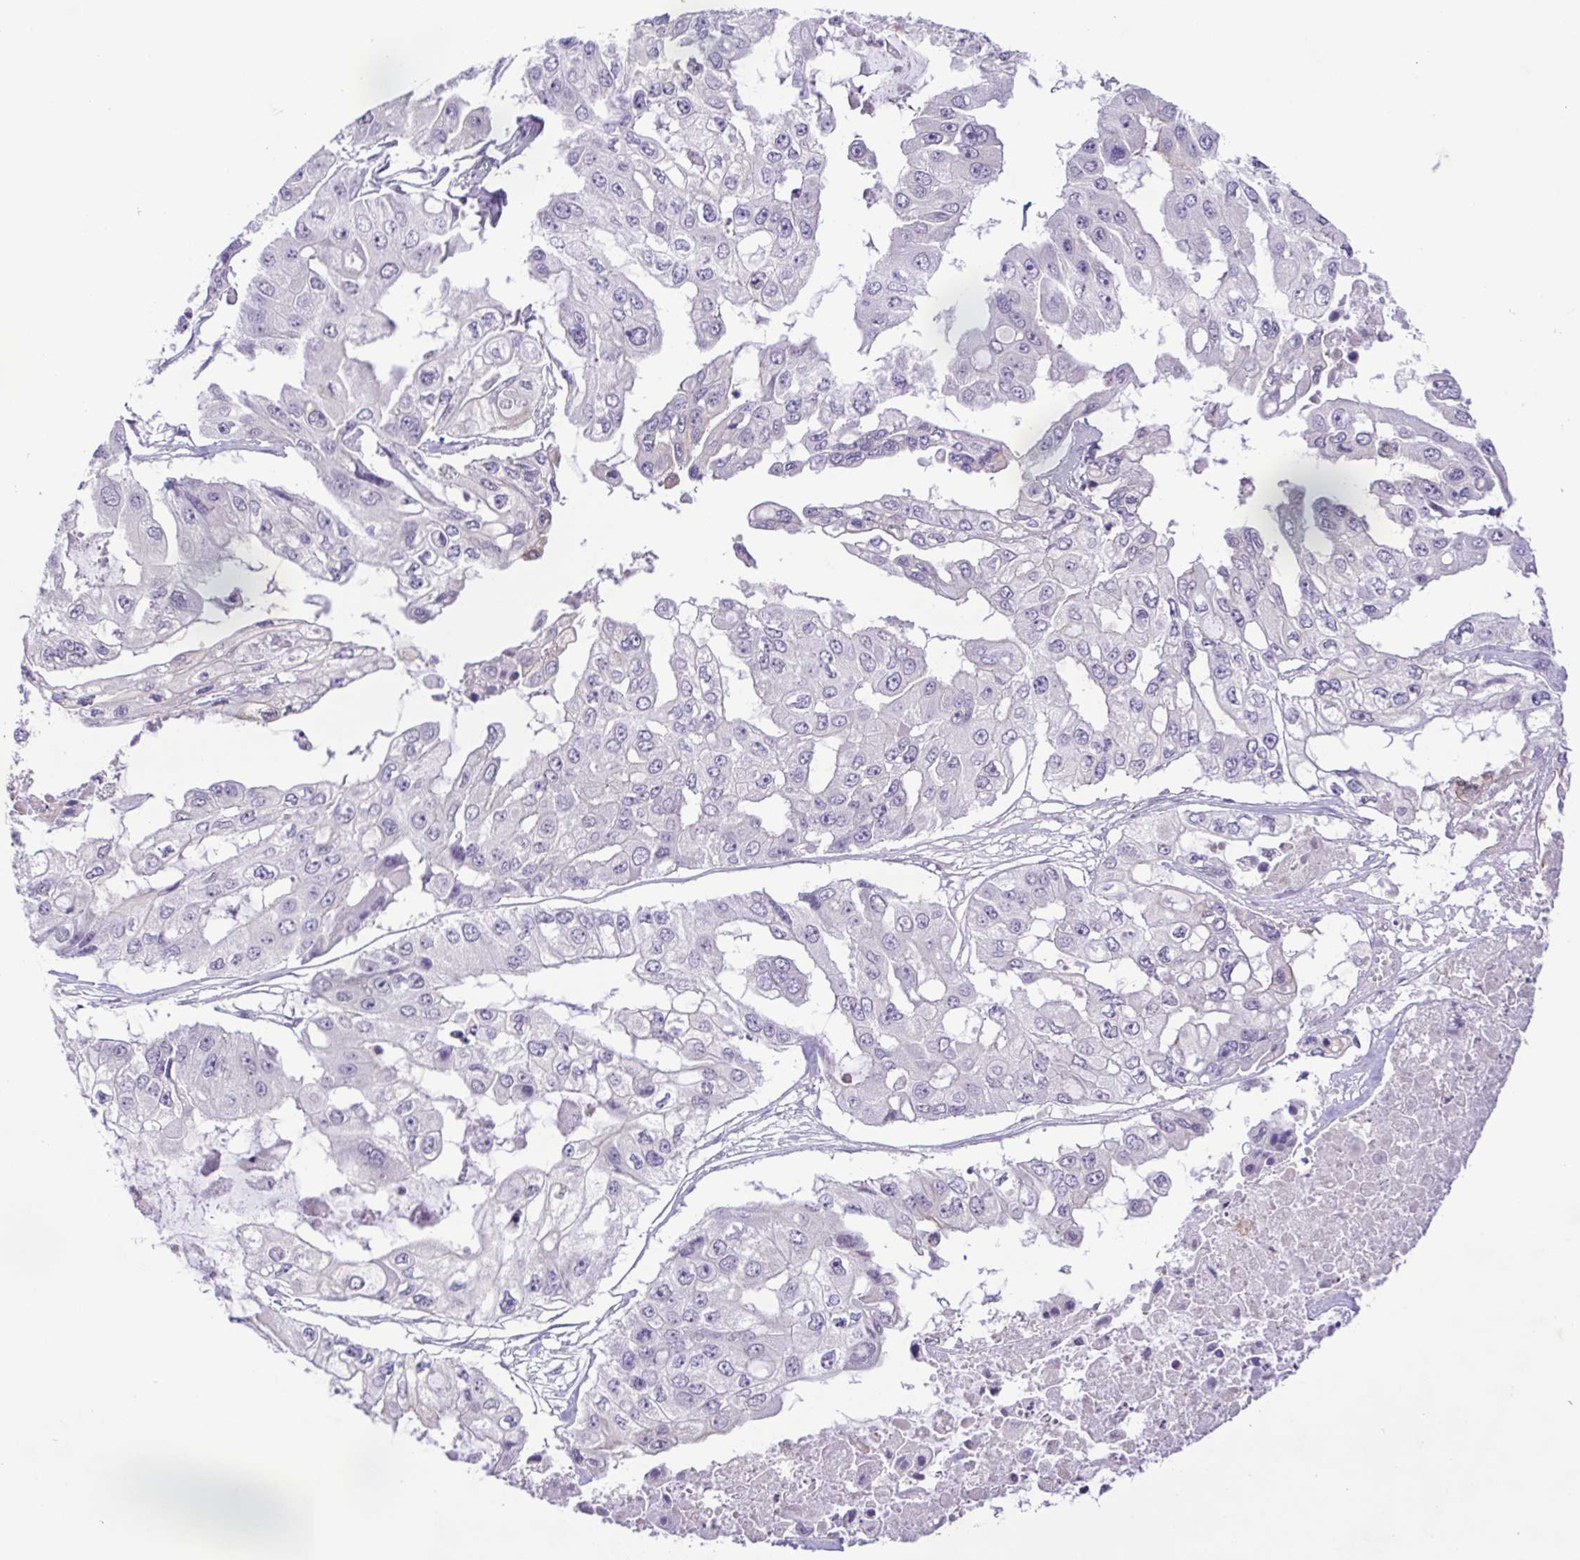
{"staining": {"intensity": "negative", "quantity": "none", "location": "none"}, "tissue": "ovarian cancer", "cell_type": "Tumor cells", "image_type": "cancer", "snomed": [{"axis": "morphology", "description": "Cystadenocarcinoma, serous, NOS"}, {"axis": "topography", "description": "Ovary"}], "caption": "Ovarian cancer stained for a protein using immunohistochemistry shows no expression tumor cells.", "gene": "IL1RN", "patient": {"sex": "female", "age": 56}}